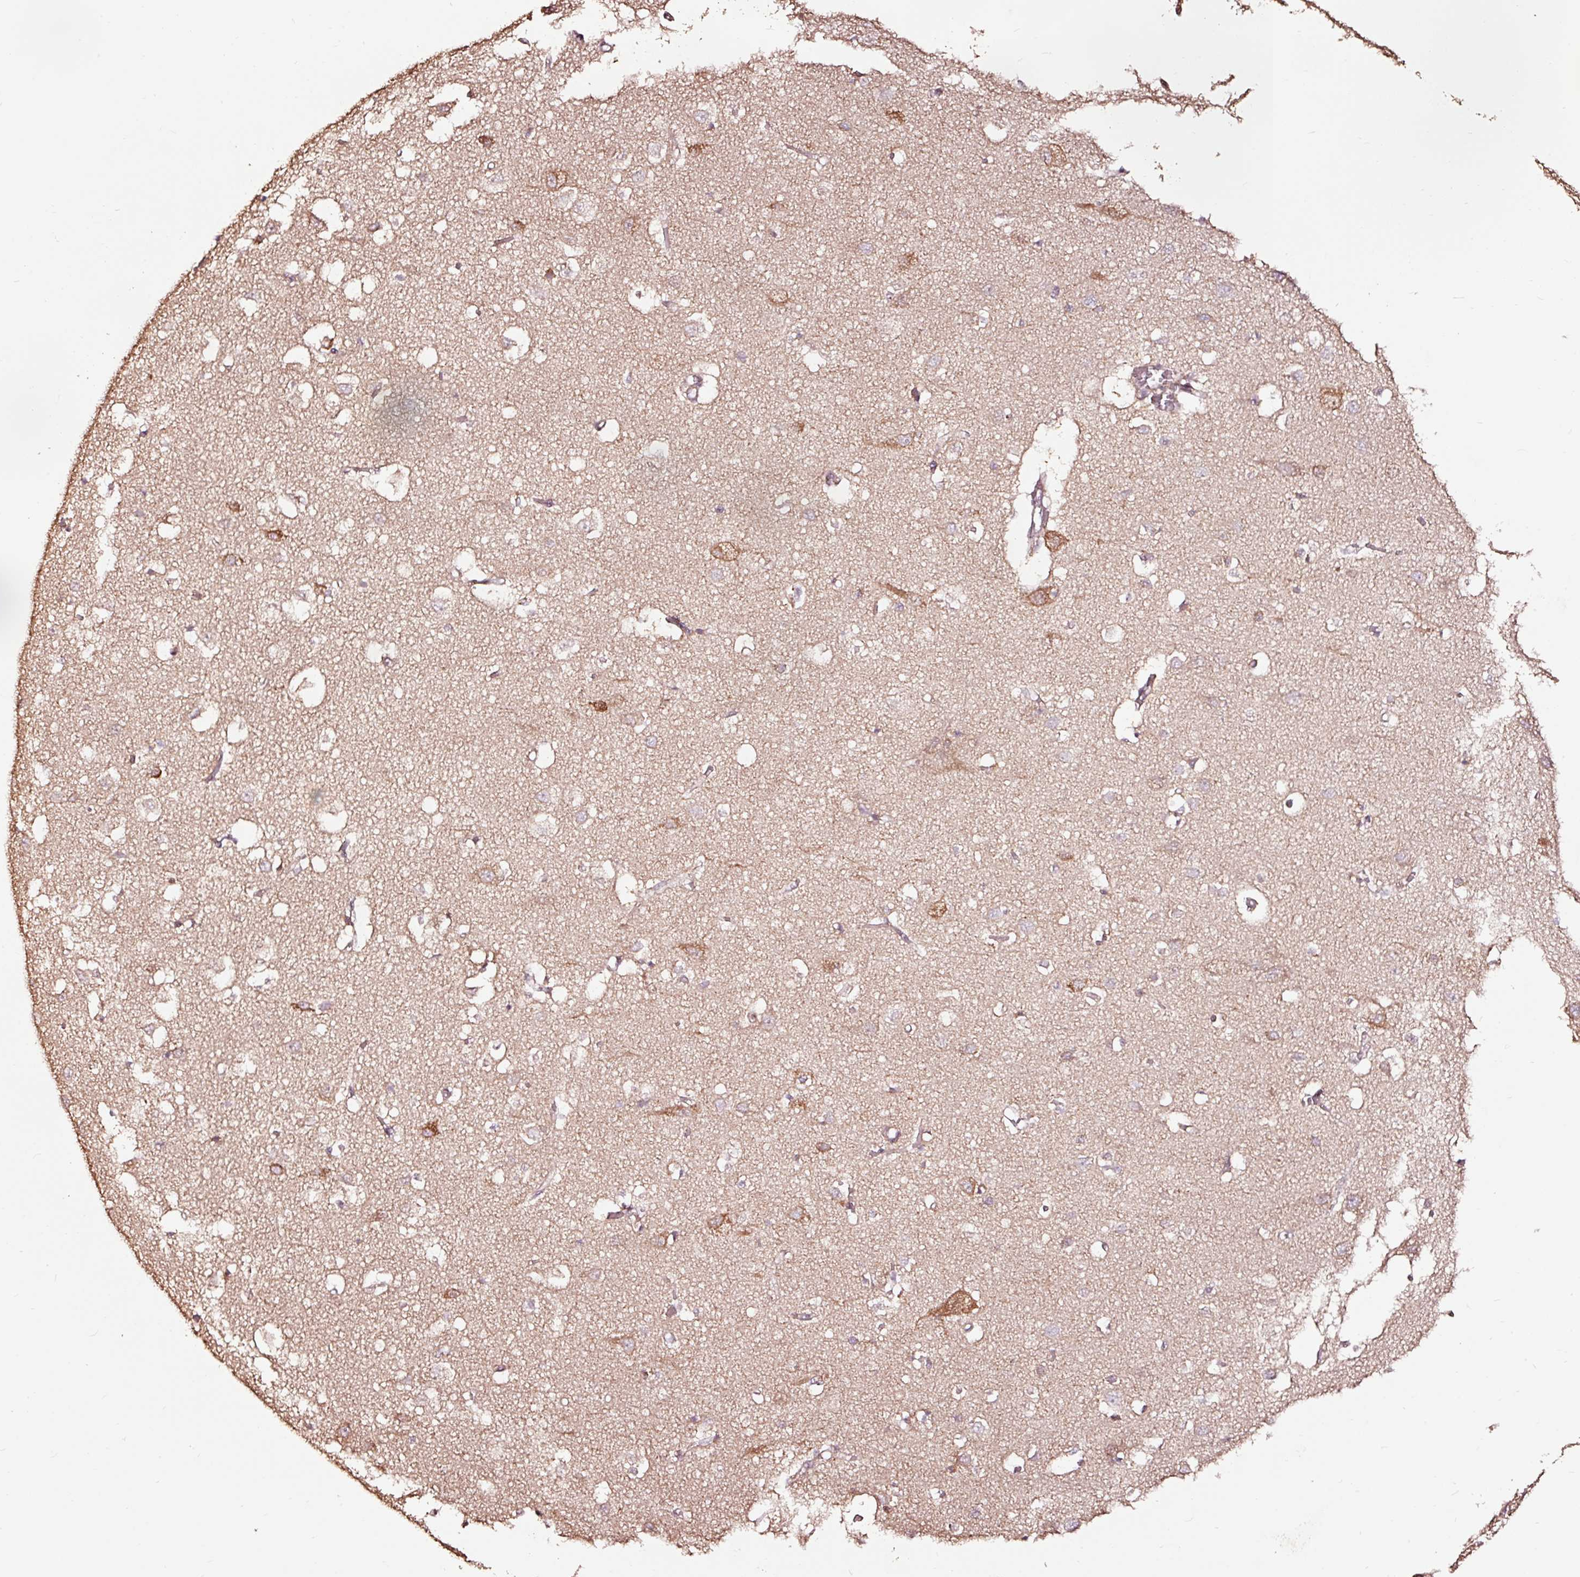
{"staining": {"intensity": "weak", "quantity": ">75%", "location": "cytoplasmic/membranous"}, "tissue": "cerebral cortex", "cell_type": "Endothelial cells", "image_type": "normal", "snomed": [{"axis": "morphology", "description": "Normal tissue, NOS"}, {"axis": "topography", "description": "Cerebral cortex"}], "caption": "A low amount of weak cytoplasmic/membranous staining is seen in approximately >75% of endothelial cells in benign cerebral cortex.", "gene": "TPM1", "patient": {"sex": "male", "age": 70}}